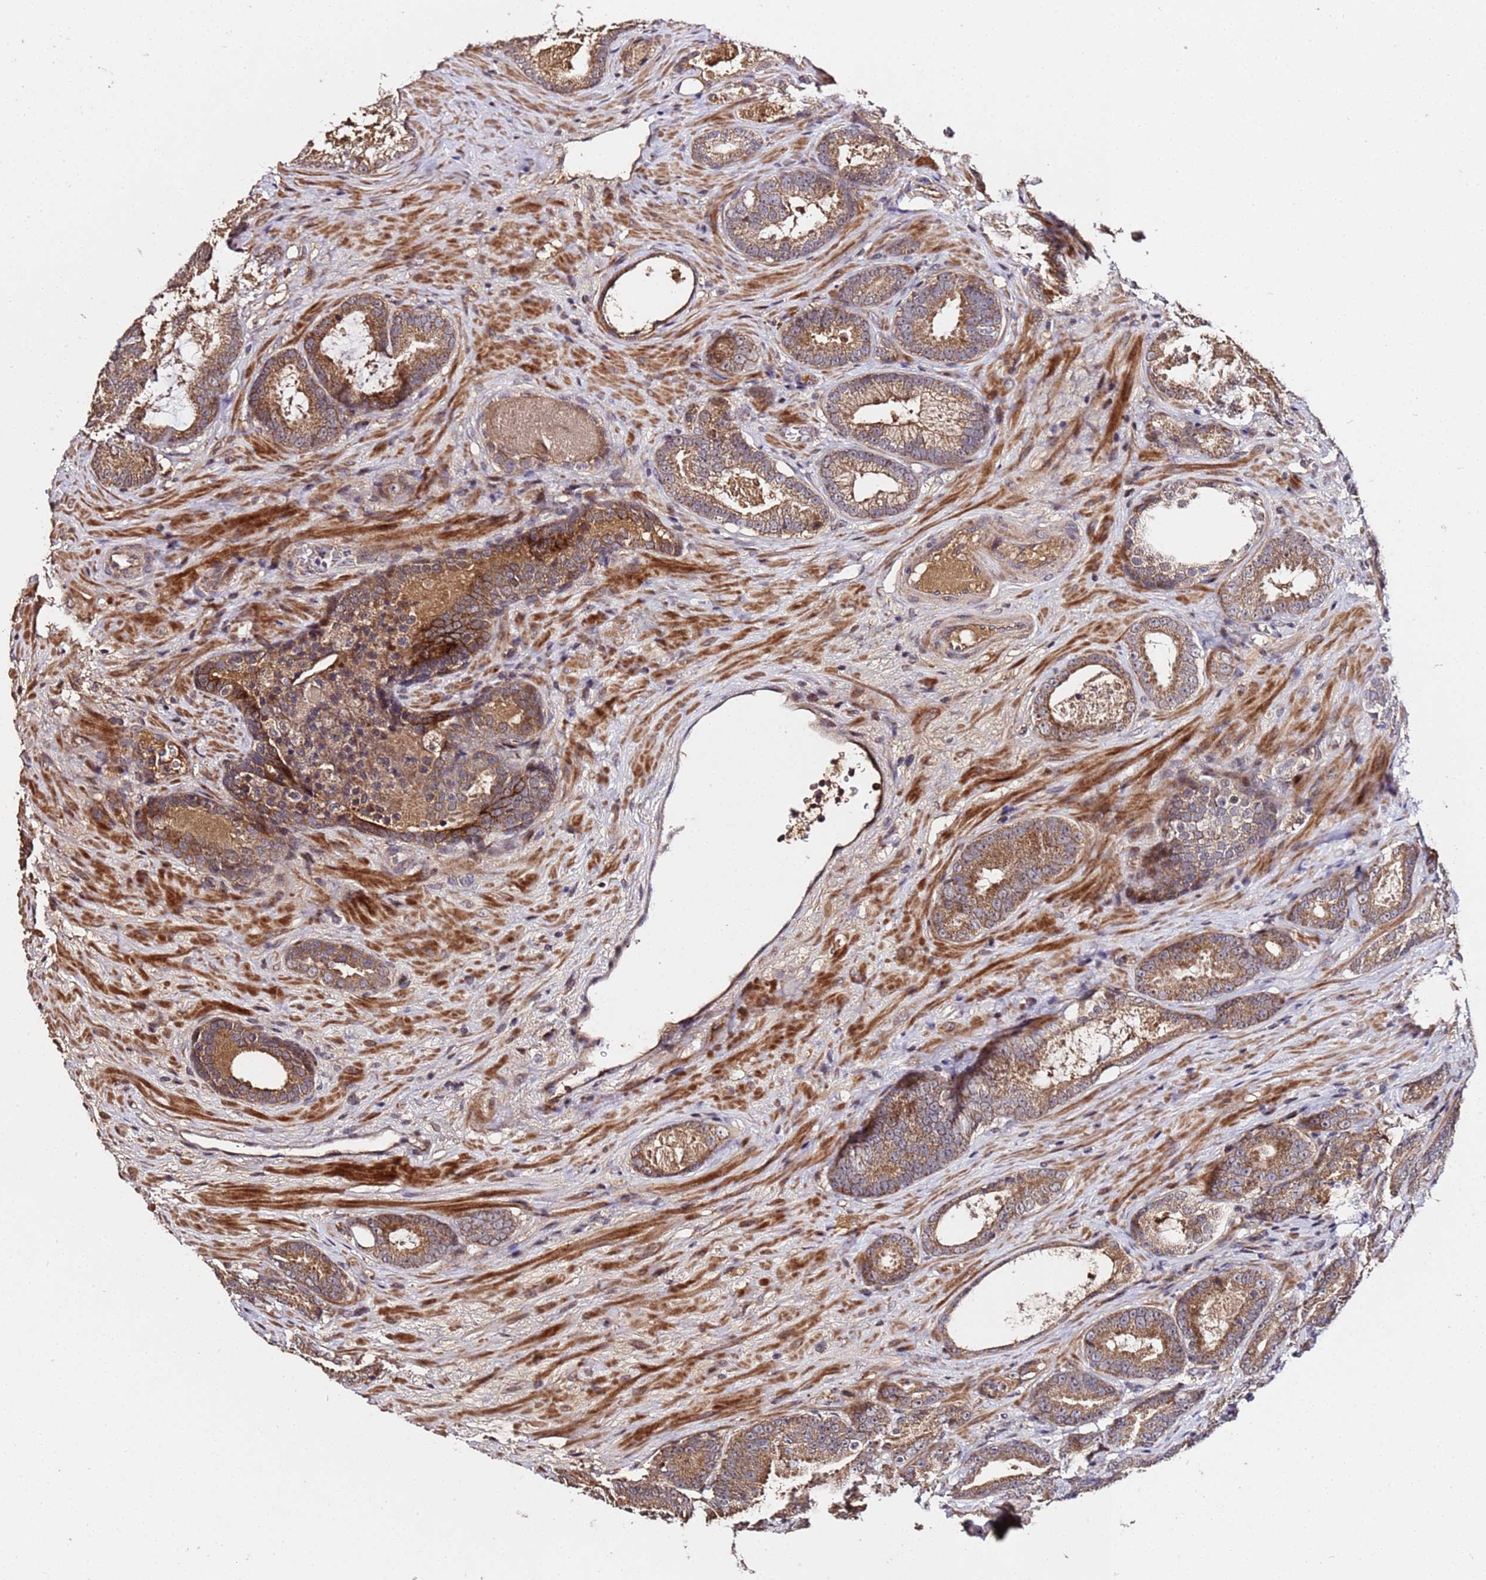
{"staining": {"intensity": "moderate", "quantity": ">75%", "location": "cytoplasmic/membranous"}, "tissue": "prostate cancer", "cell_type": "Tumor cells", "image_type": "cancer", "snomed": [{"axis": "morphology", "description": "Adenocarcinoma, High grade"}, {"axis": "topography", "description": "Prostate"}], "caption": "The micrograph shows immunohistochemical staining of prostate cancer. There is moderate cytoplasmic/membranous staining is identified in about >75% of tumor cells.", "gene": "WNK4", "patient": {"sex": "male", "age": 66}}